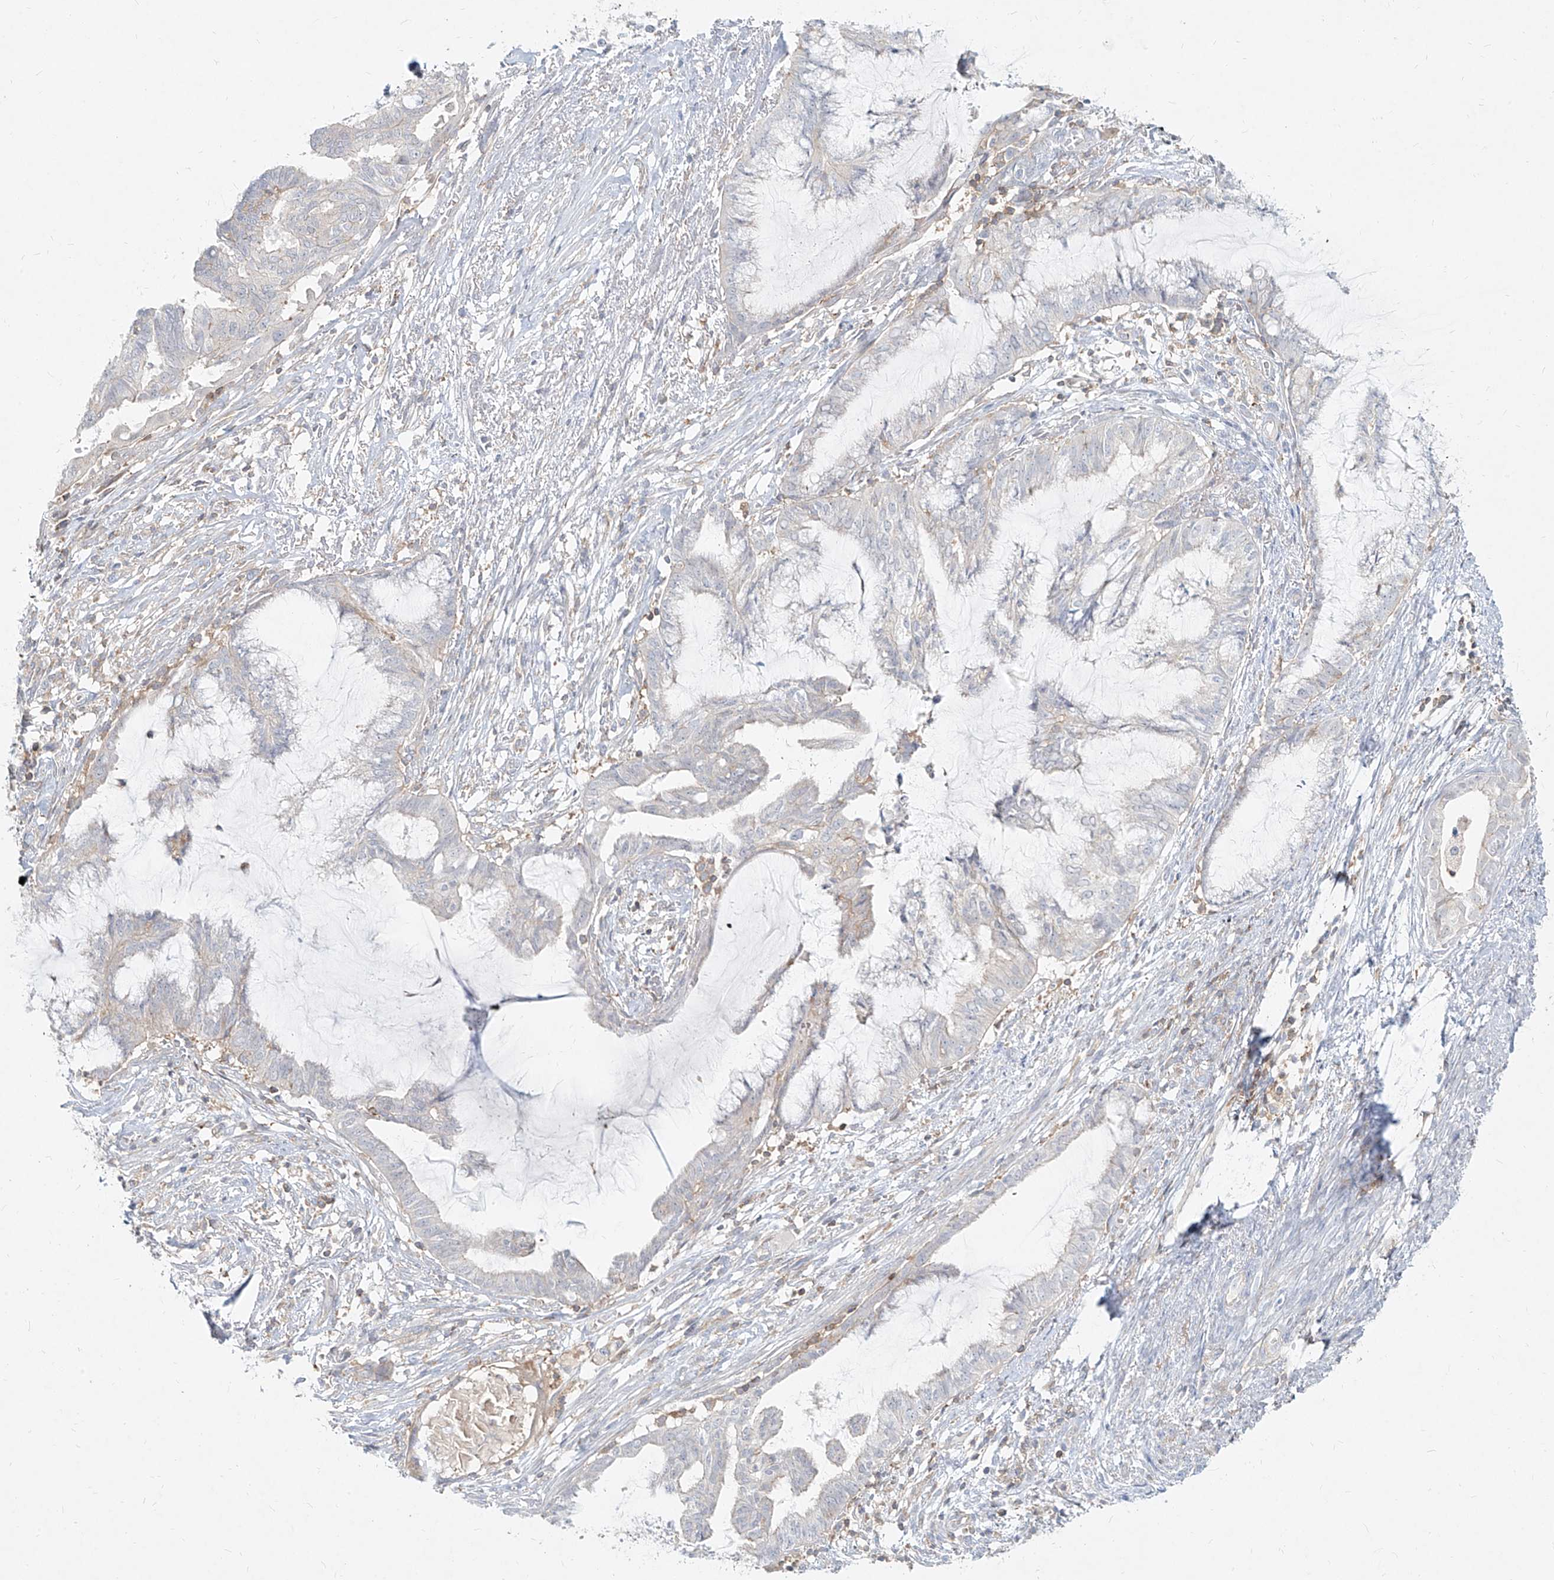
{"staining": {"intensity": "negative", "quantity": "none", "location": "none"}, "tissue": "endometrial cancer", "cell_type": "Tumor cells", "image_type": "cancer", "snomed": [{"axis": "morphology", "description": "Adenocarcinoma, NOS"}, {"axis": "topography", "description": "Endometrium"}], "caption": "Tumor cells show no significant positivity in adenocarcinoma (endometrial).", "gene": "SLC2A12", "patient": {"sex": "female", "age": 86}}